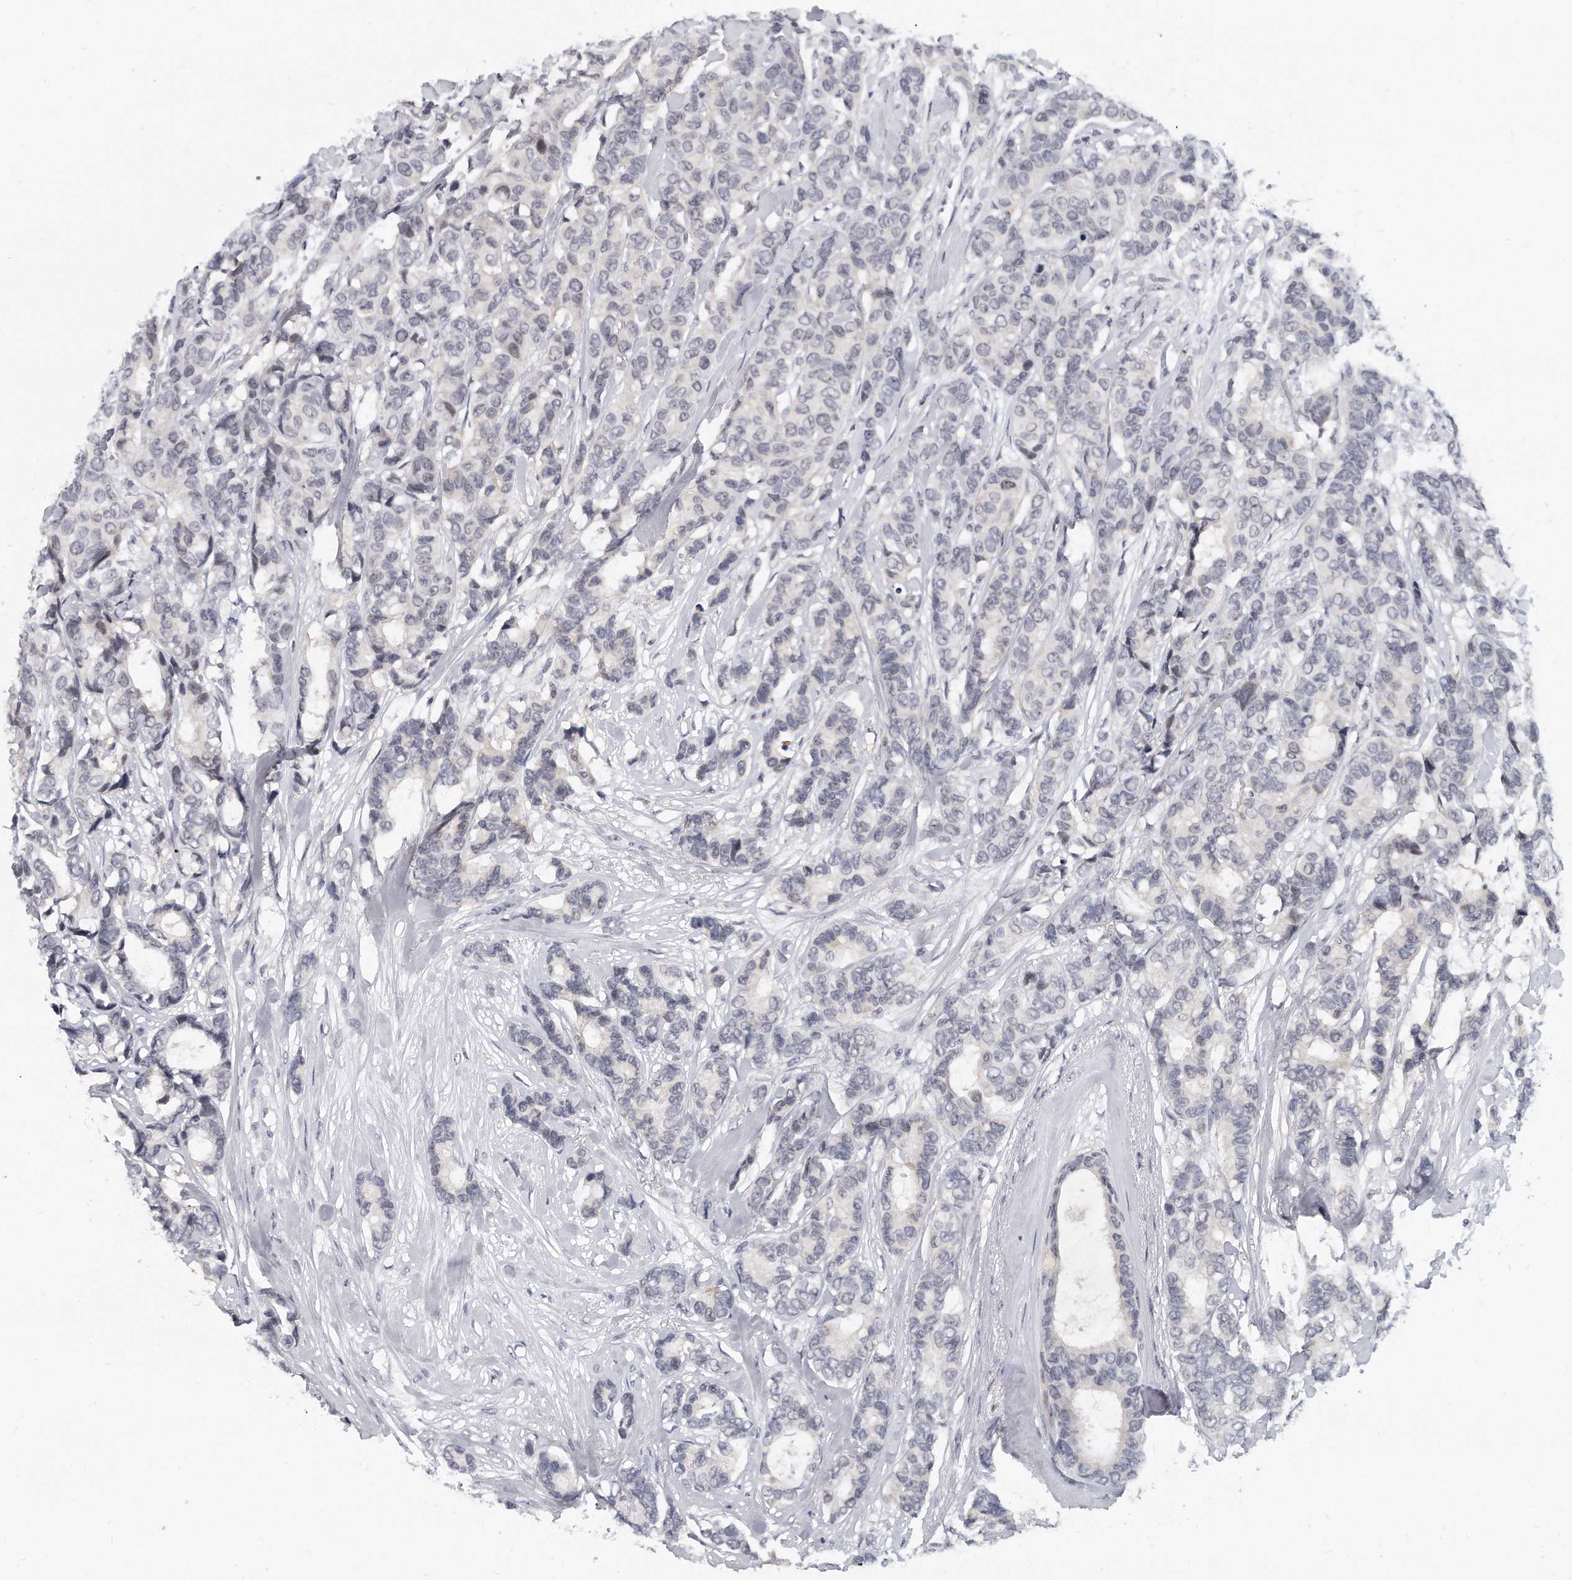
{"staining": {"intensity": "negative", "quantity": "none", "location": "none"}, "tissue": "breast cancer", "cell_type": "Tumor cells", "image_type": "cancer", "snomed": [{"axis": "morphology", "description": "Duct carcinoma"}, {"axis": "topography", "description": "Breast"}], "caption": "Immunohistochemical staining of human breast cancer (intraductal carcinoma) shows no significant staining in tumor cells.", "gene": "TFCP2L1", "patient": {"sex": "female", "age": 87}}